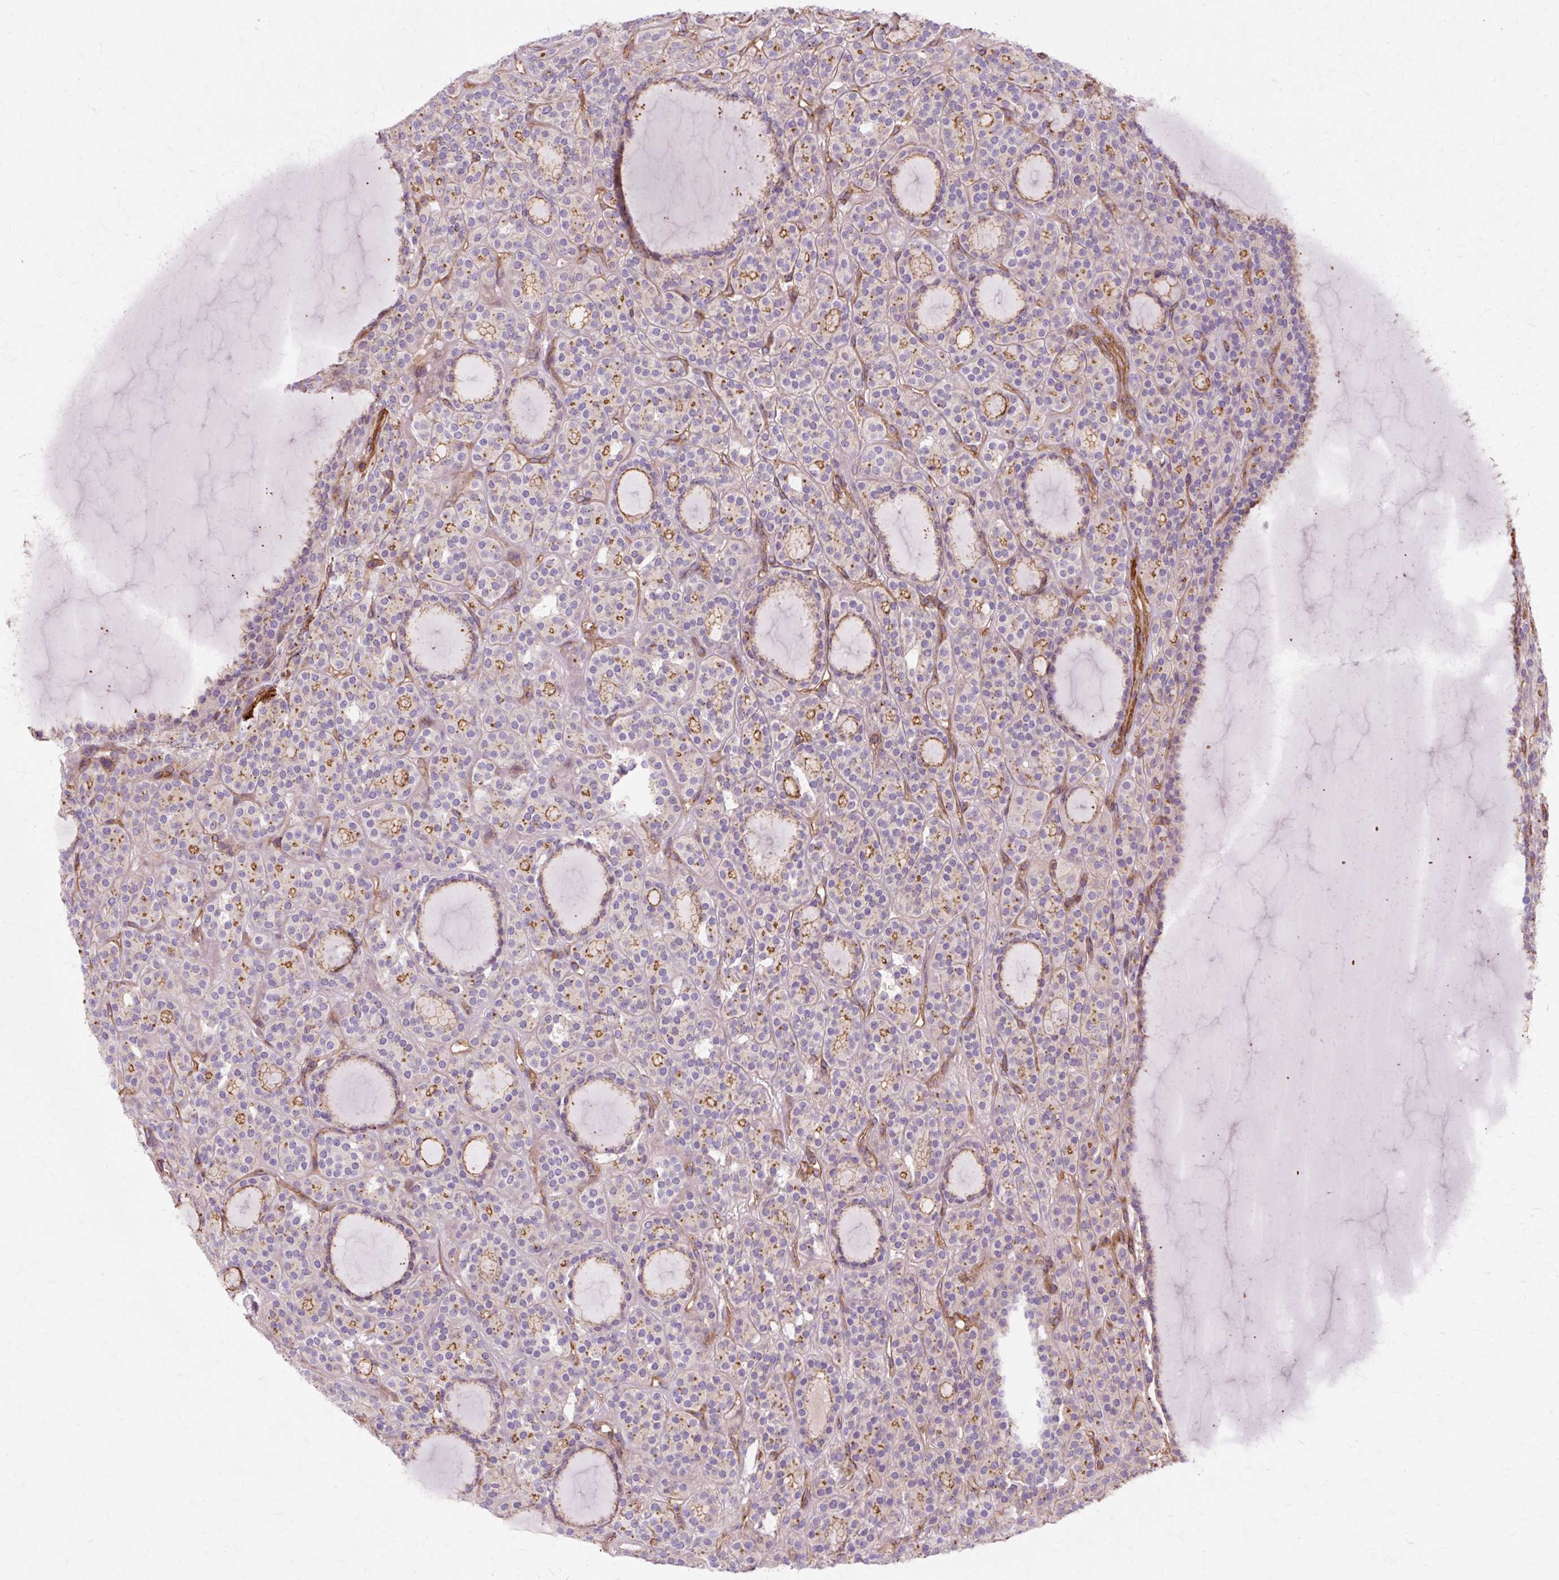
{"staining": {"intensity": "weak", "quantity": "25%-75%", "location": "cytoplasmic/membranous"}, "tissue": "thyroid cancer", "cell_type": "Tumor cells", "image_type": "cancer", "snomed": [{"axis": "morphology", "description": "Follicular adenoma carcinoma, NOS"}, {"axis": "topography", "description": "Thyroid gland"}], "caption": "Immunohistochemistry (DAB) staining of human thyroid cancer (follicular adenoma carcinoma) displays weak cytoplasmic/membranous protein positivity in about 25%-75% of tumor cells. (IHC, brightfield microscopy, high magnification).", "gene": "TBC1D2B", "patient": {"sex": "female", "age": 63}}